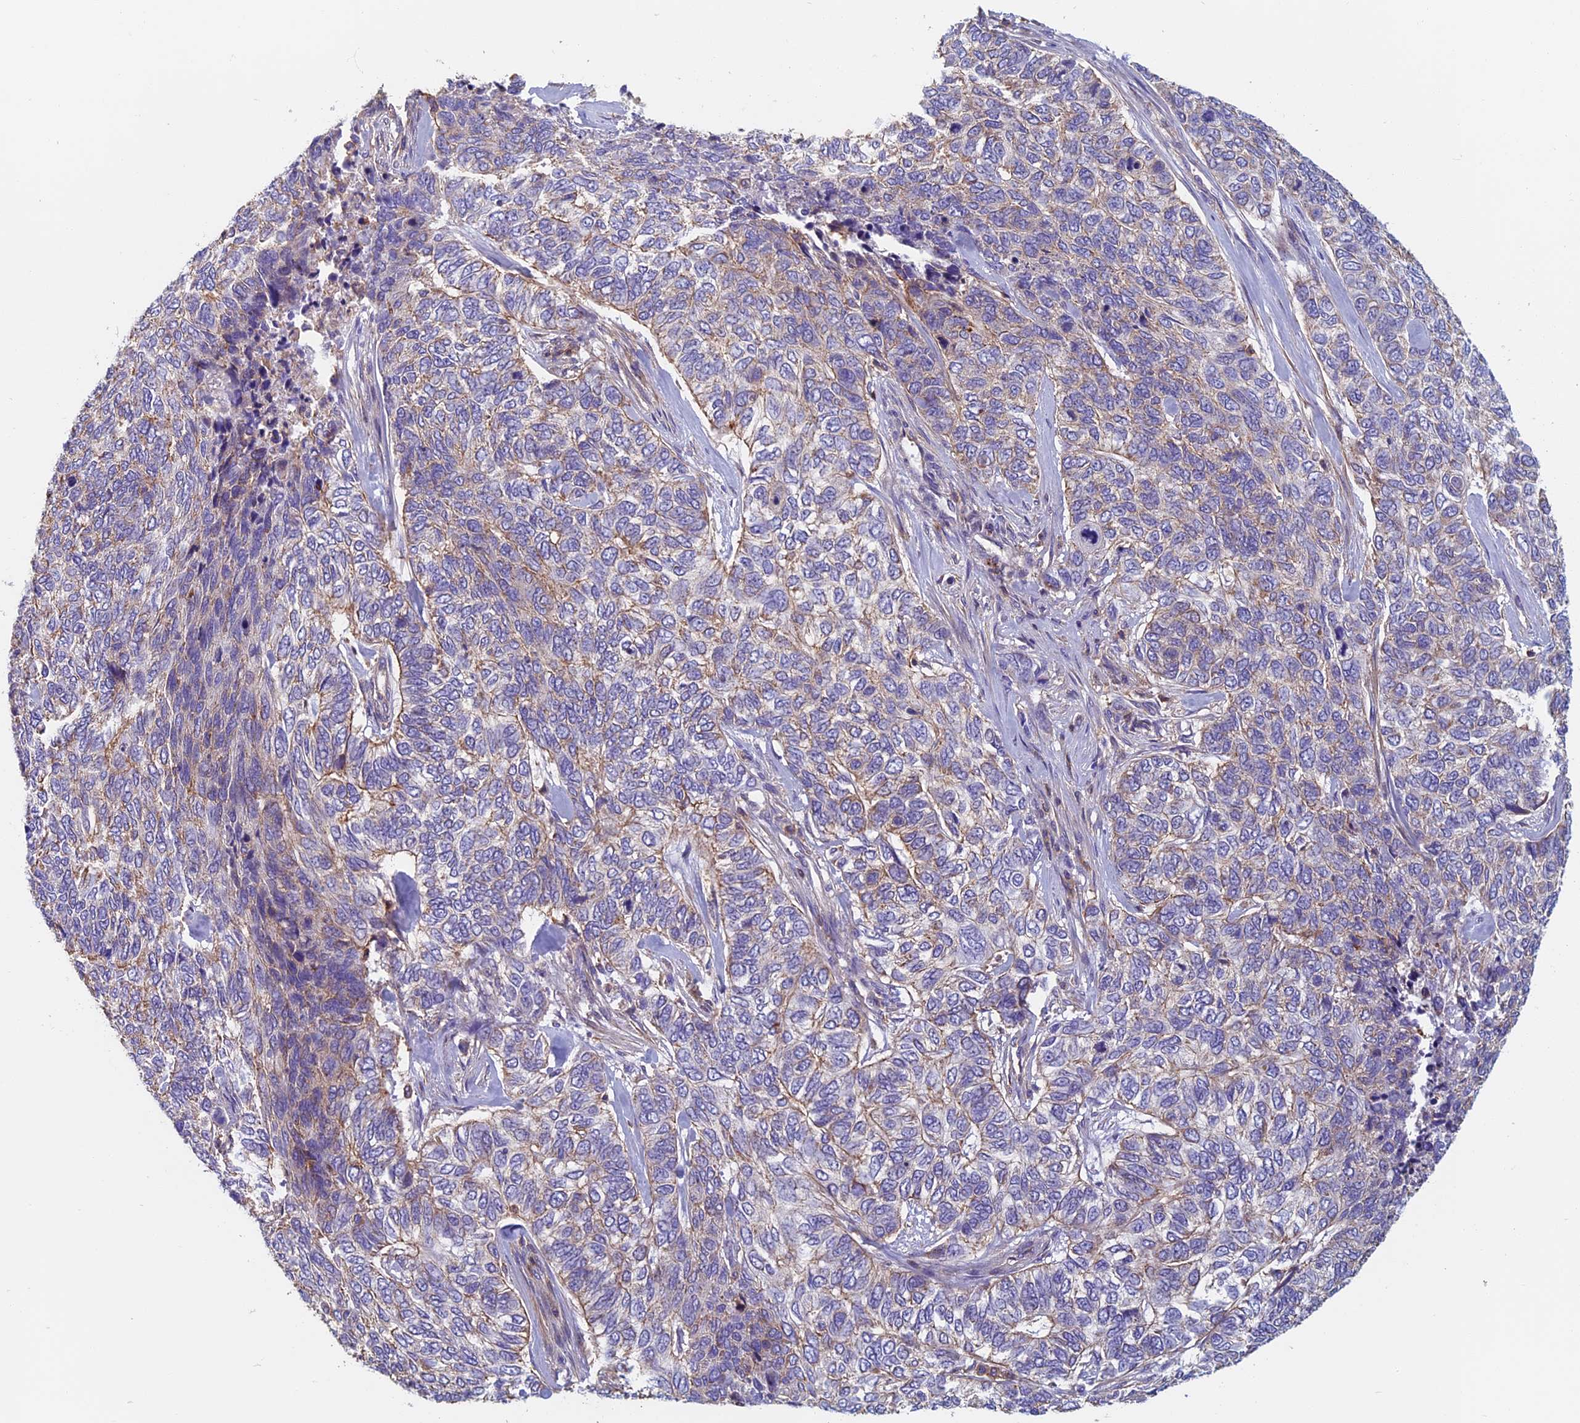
{"staining": {"intensity": "weak", "quantity": "25%-75%", "location": "cytoplasmic/membranous"}, "tissue": "skin cancer", "cell_type": "Tumor cells", "image_type": "cancer", "snomed": [{"axis": "morphology", "description": "Basal cell carcinoma"}, {"axis": "topography", "description": "Skin"}], "caption": "Basal cell carcinoma (skin) stained for a protein (brown) exhibits weak cytoplasmic/membranous positive expression in approximately 25%-75% of tumor cells.", "gene": "HSD17B8", "patient": {"sex": "female", "age": 65}}